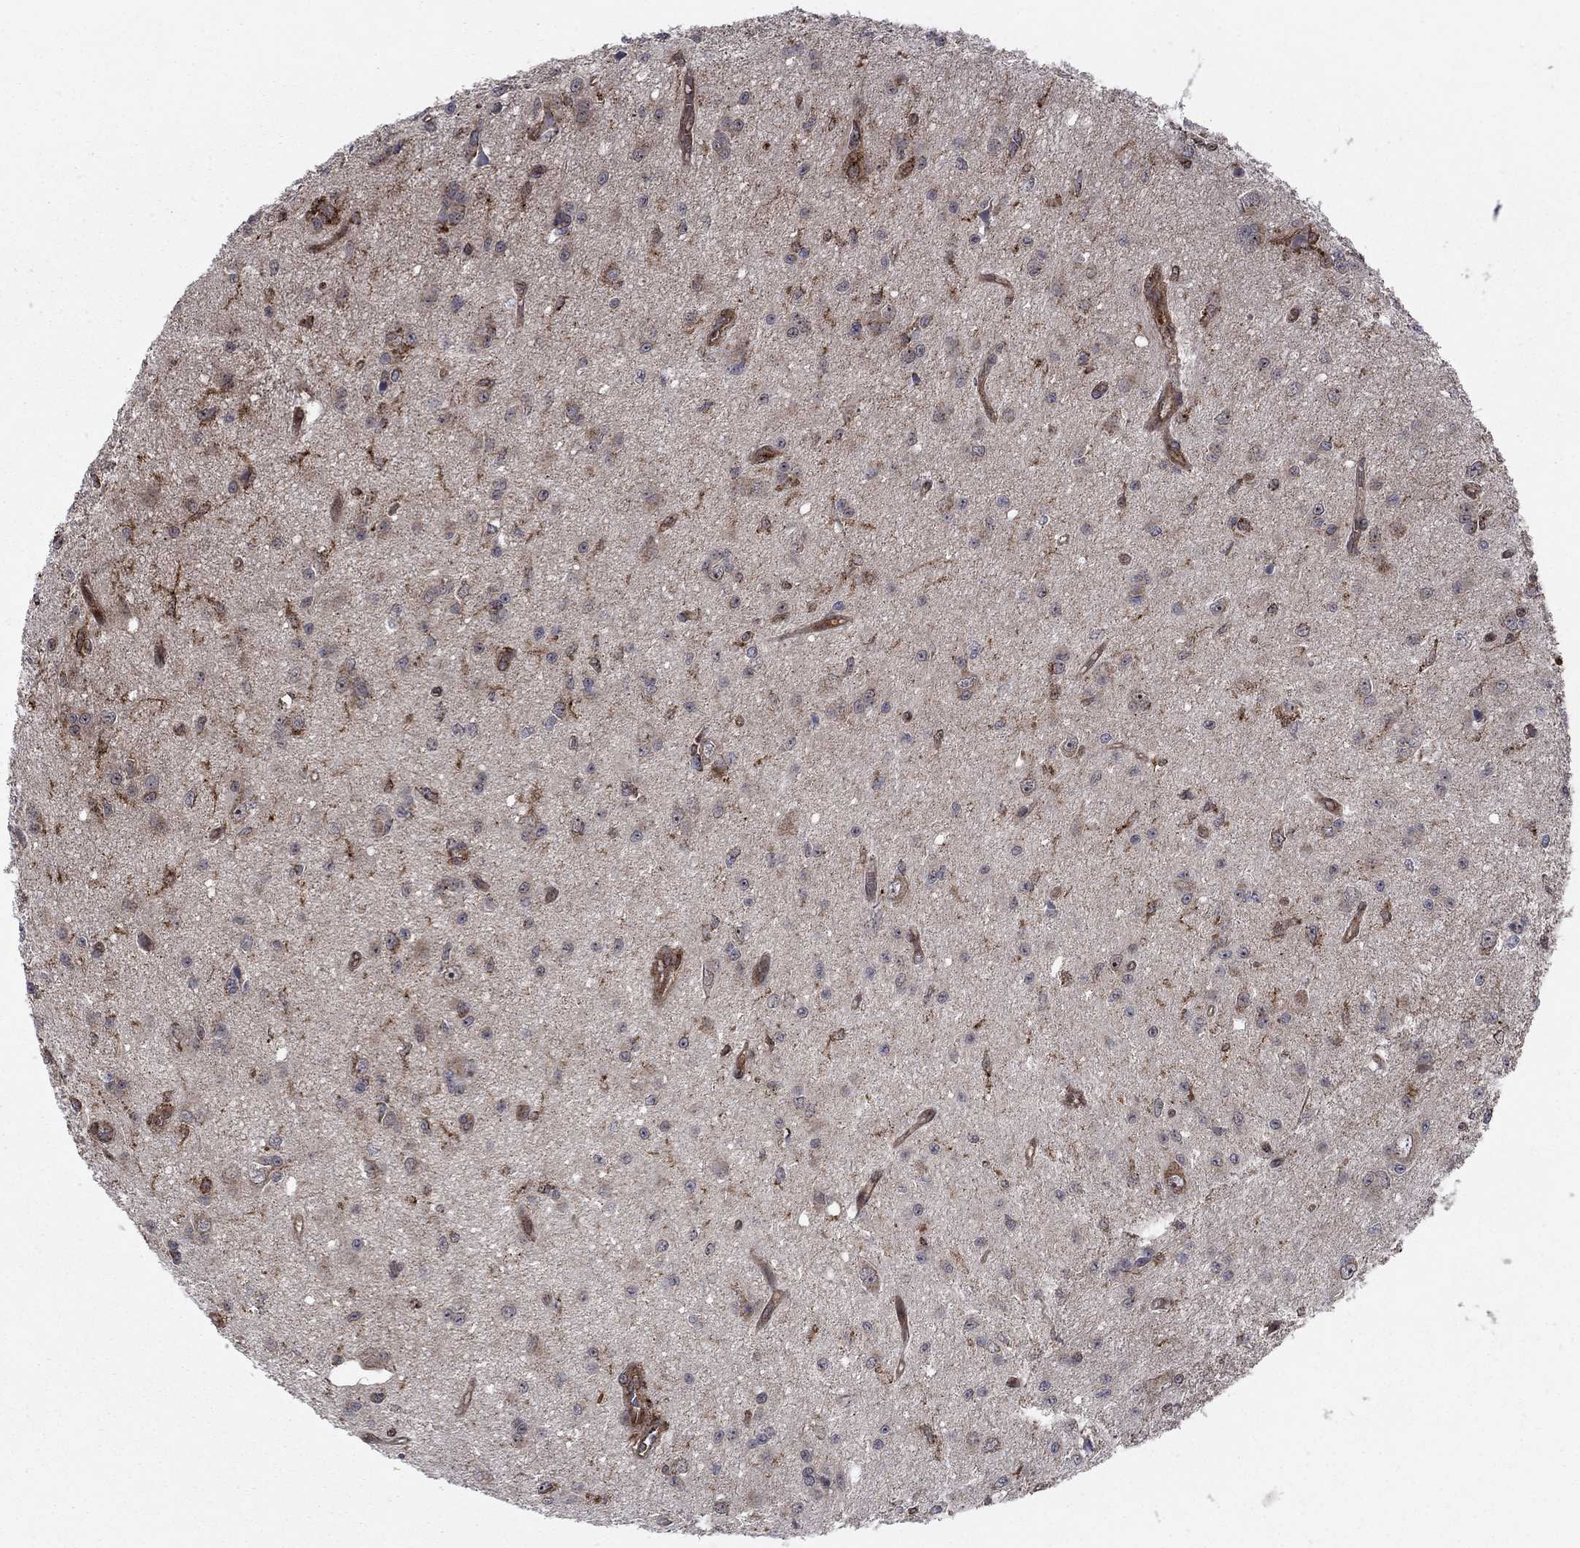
{"staining": {"intensity": "strong", "quantity": "<25%", "location": "cytoplasmic/membranous"}, "tissue": "glioma", "cell_type": "Tumor cells", "image_type": "cancer", "snomed": [{"axis": "morphology", "description": "Glioma, malignant, Low grade"}, {"axis": "topography", "description": "Brain"}], "caption": "There is medium levels of strong cytoplasmic/membranous positivity in tumor cells of glioma, as demonstrated by immunohistochemical staining (brown color).", "gene": "IFI35", "patient": {"sex": "female", "age": 45}}